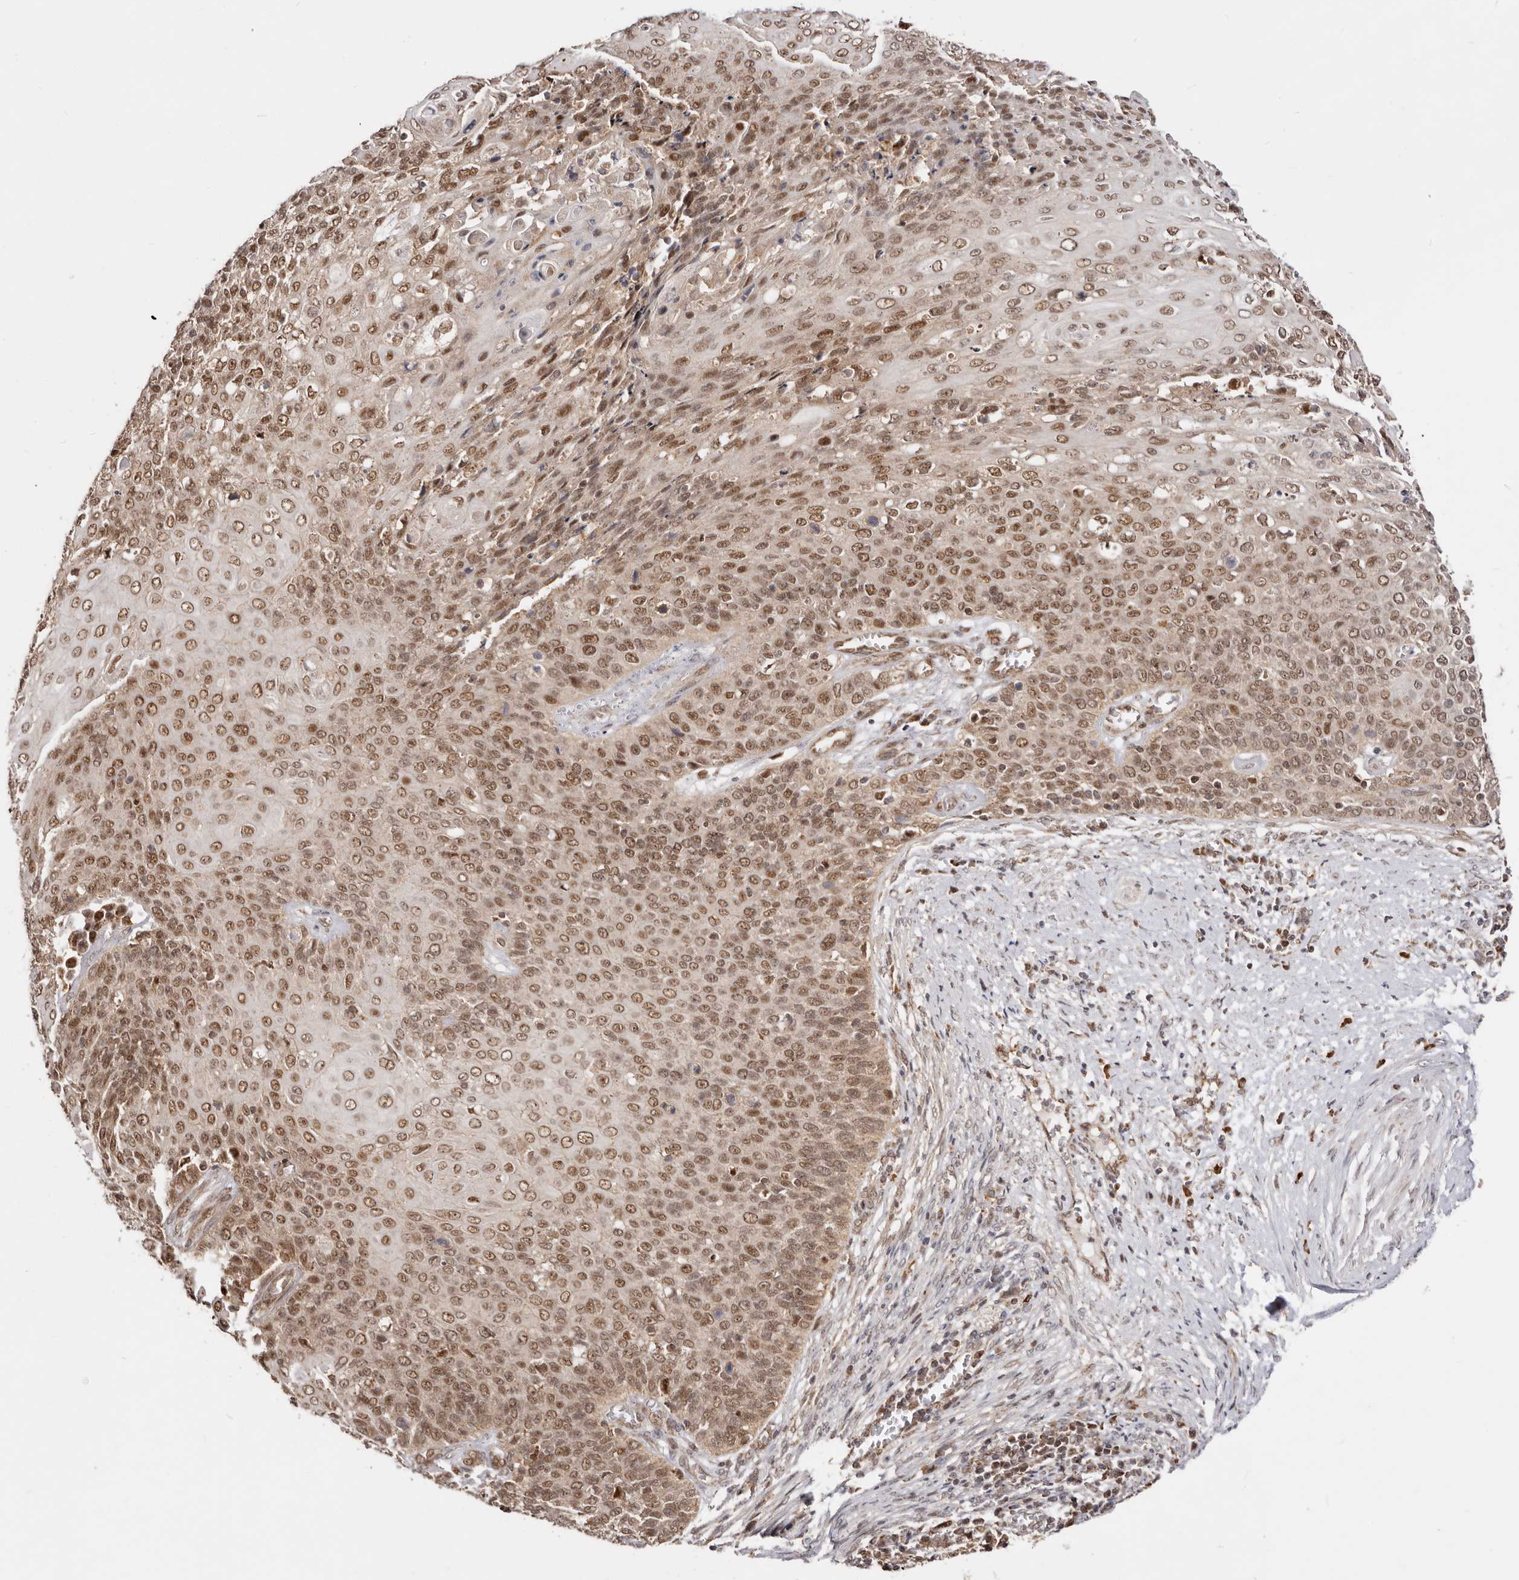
{"staining": {"intensity": "strong", "quantity": ">75%", "location": "nuclear"}, "tissue": "cervical cancer", "cell_type": "Tumor cells", "image_type": "cancer", "snomed": [{"axis": "morphology", "description": "Squamous cell carcinoma, NOS"}, {"axis": "topography", "description": "Cervix"}], "caption": "Cervical cancer tissue shows strong nuclear expression in approximately >75% of tumor cells, visualized by immunohistochemistry.", "gene": "SEC14L1", "patient": {"sex": "female", "age": 39}}